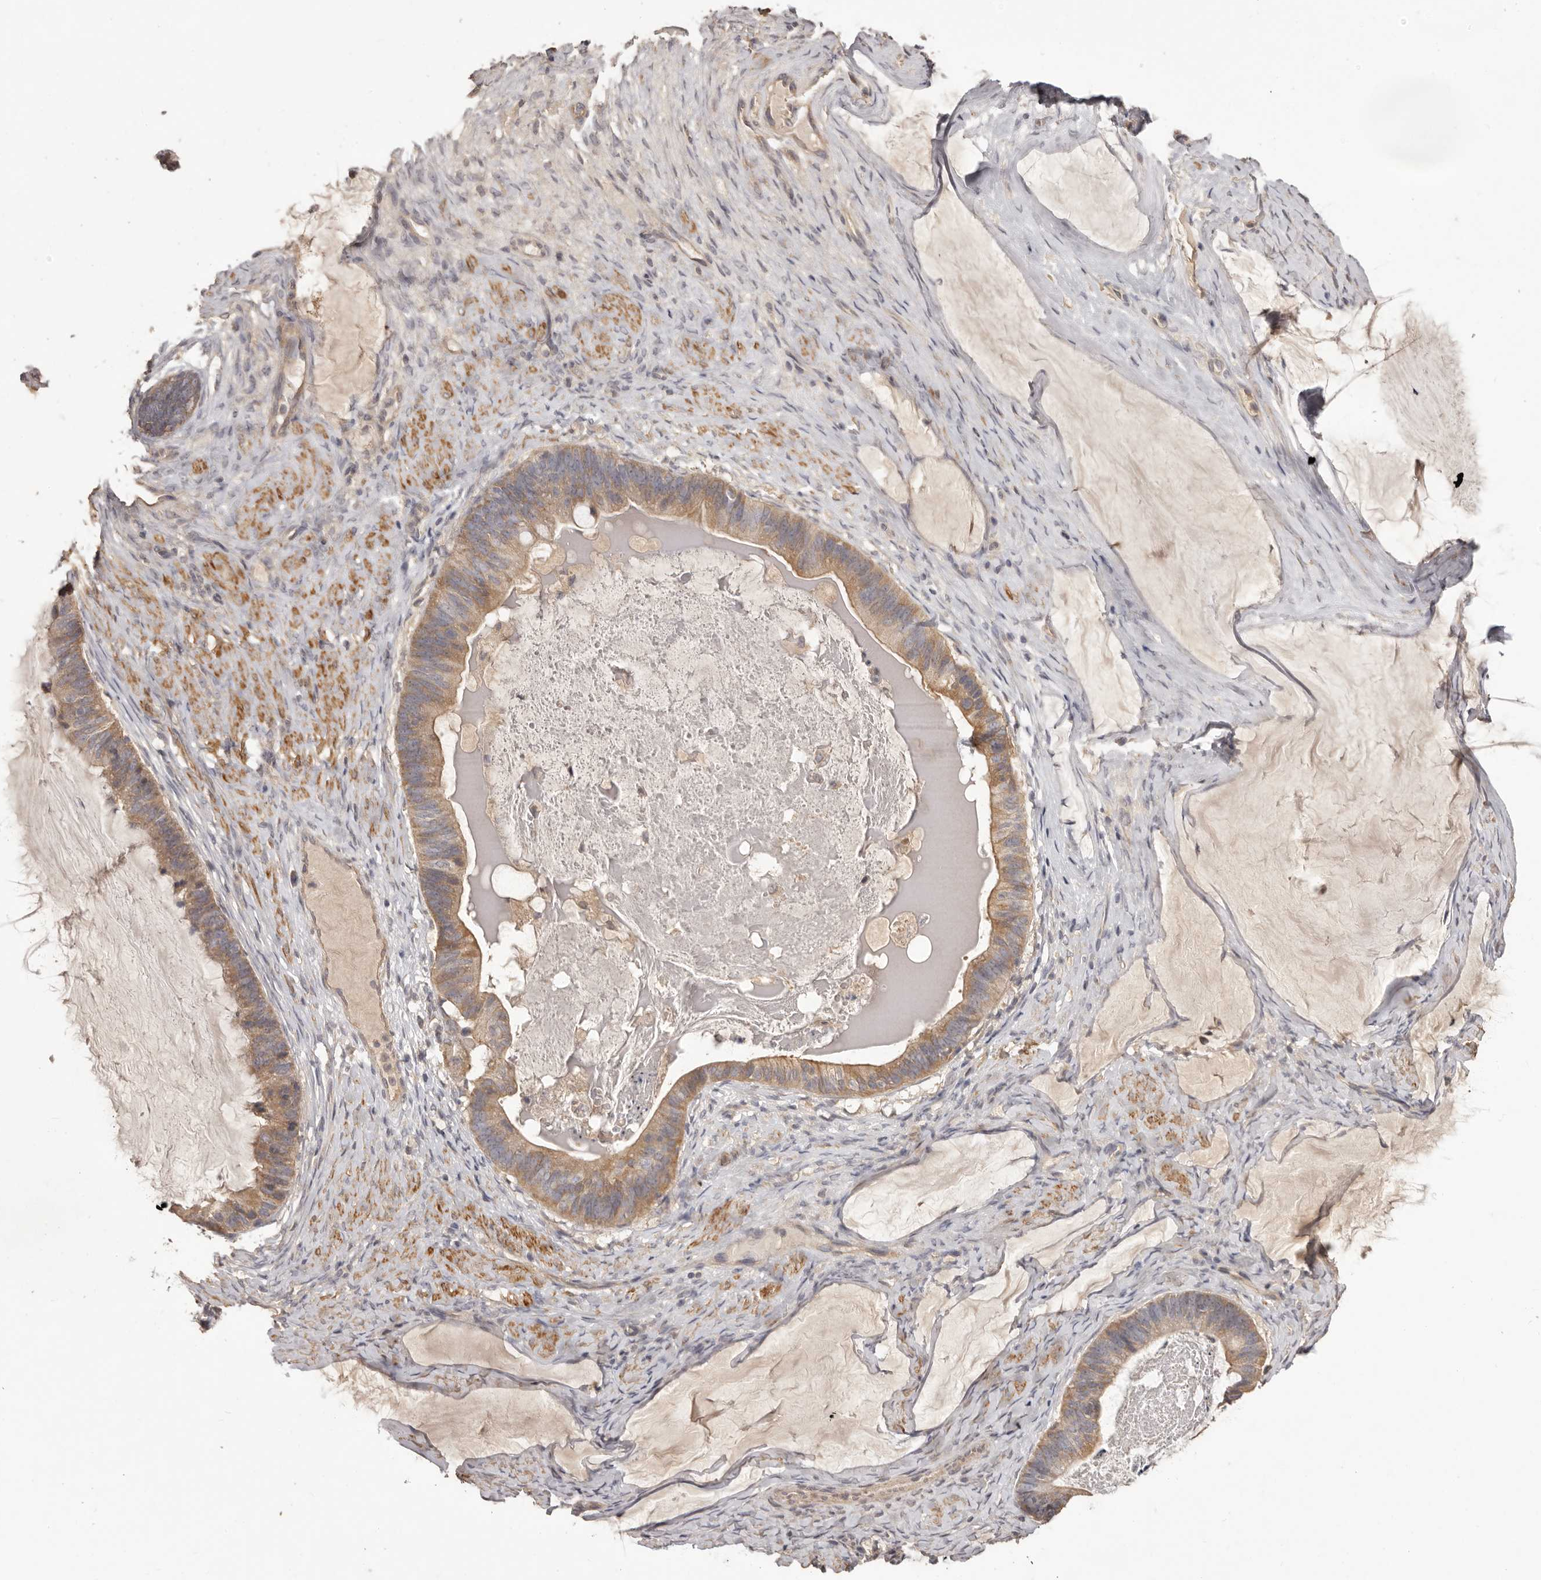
{"staining": {"intensity": "moderate", "quantity": ">75%", "location": "cytoplasmic/membranous"}, "tissue": "ovarian cancer", "cell_type": "Tumor cells", "image_type": "cancer", "snomed": [{"axis": "morphology", "description": "Cystadenocarcinoma, mucinous, NOS"}, {"axis": "topography", "description": "Ovary"}], "caption": "Human mucinous cystadenocarcinoma (ovarian) stained with a protein marker exhibits moderate staining in tumor cells.", "gene": "HRH1", "patient": {"sex": "female", "age": 61}}